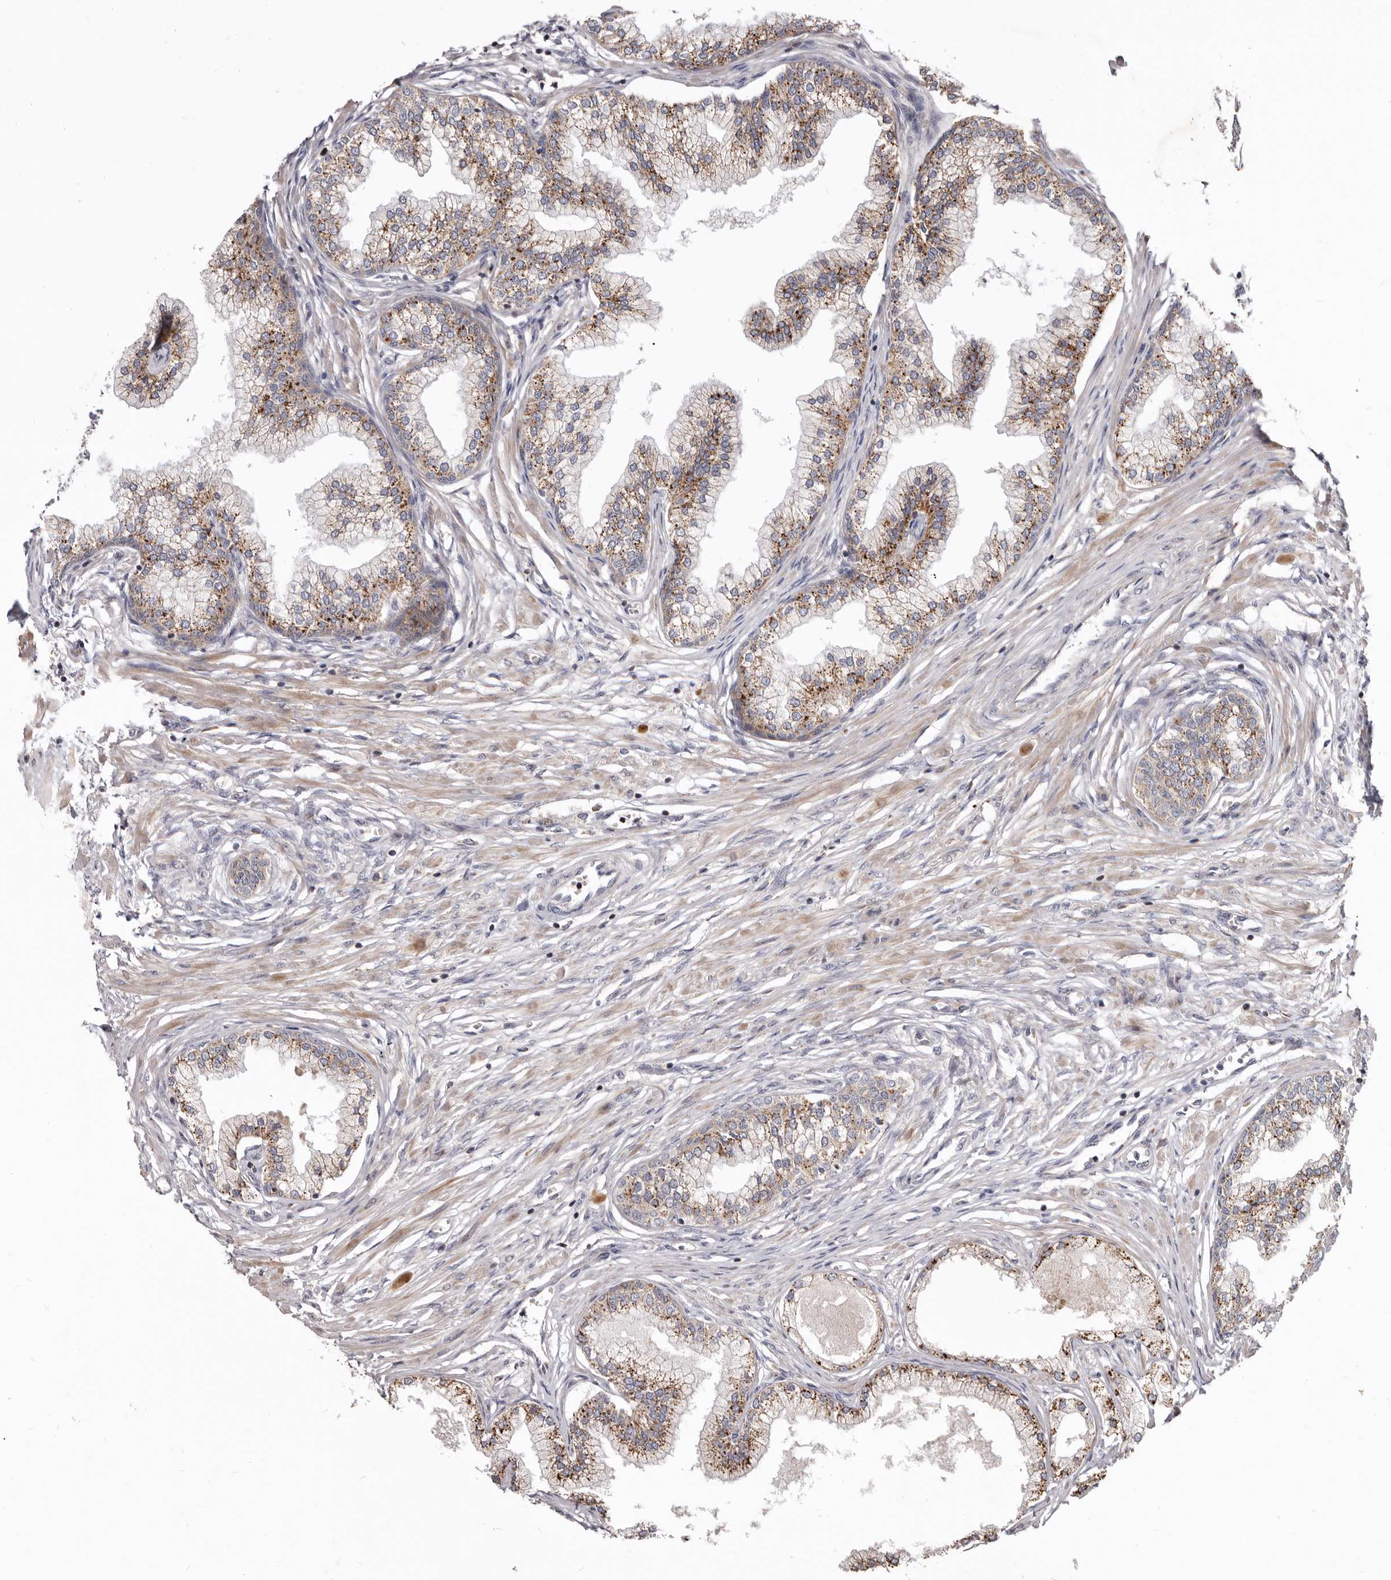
{"staining": {"intensity": "moderate", "quantity": "25%-75%", "location": "cytoplasmic/membranous"}, "tissue": "prostate", "cell_type": "Glandular cells", "image_type": "normal", "snomed": [{"axis": "morphology", "description": "Normal tissue, NOS"}, {"axis": "morphology", "description": "Urothelial carcinoma, Low grade"}, {"axis": "topography", "description": "Urinary bladder"}, {"axis": "topography", "description": "Prostate"}], "caption": "A brown stain shows moderate cytoplasmic/membranous expression of a protein in glandular cells of unremarkable human prostate. (DAB = brown stain, brightfield microscopy at high magnification).", "gene": "SMC4", "patient": {"sex": "male", "age": 60}}